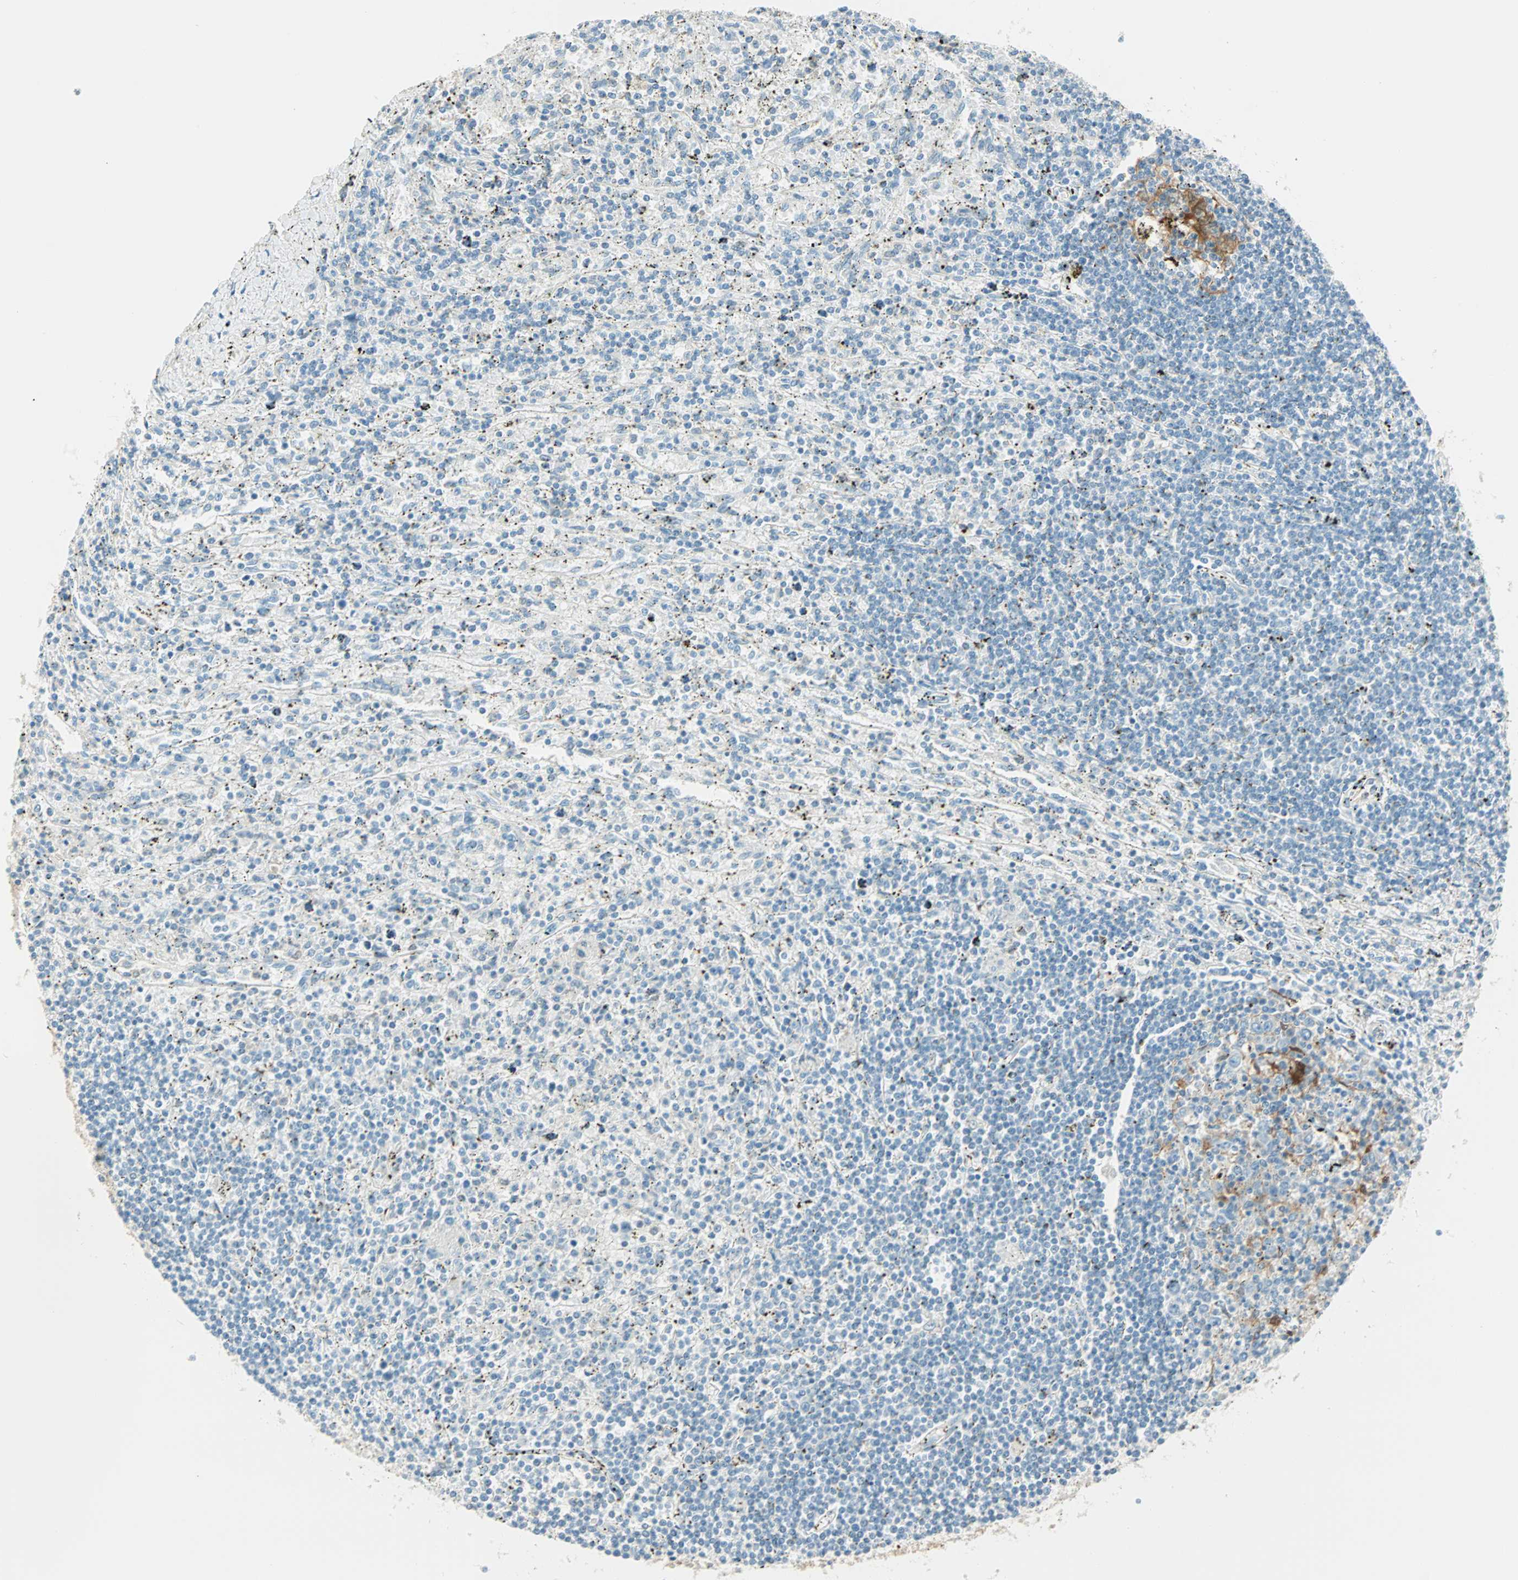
{"staining": {"intensity": "negative", "quantity": "none", "location": "none"}, "tissue": "lymphoma", "cell_type": "Tumor cells", "image_type": "cancer", "snomed": [{"axis": "morphology", "description": "Malignant lymphoma, non-Hodgkin's type, Low grade"}, {"axis": "topography", "description": "Spleen"}], "caption": "A high-resolution micrograph shows immunohistochemistry staining of lymphoma, which reveals no significant positivity in tumor cells.", "gene": "S100A1", "patient": {"sex": "male", "age": 76}}